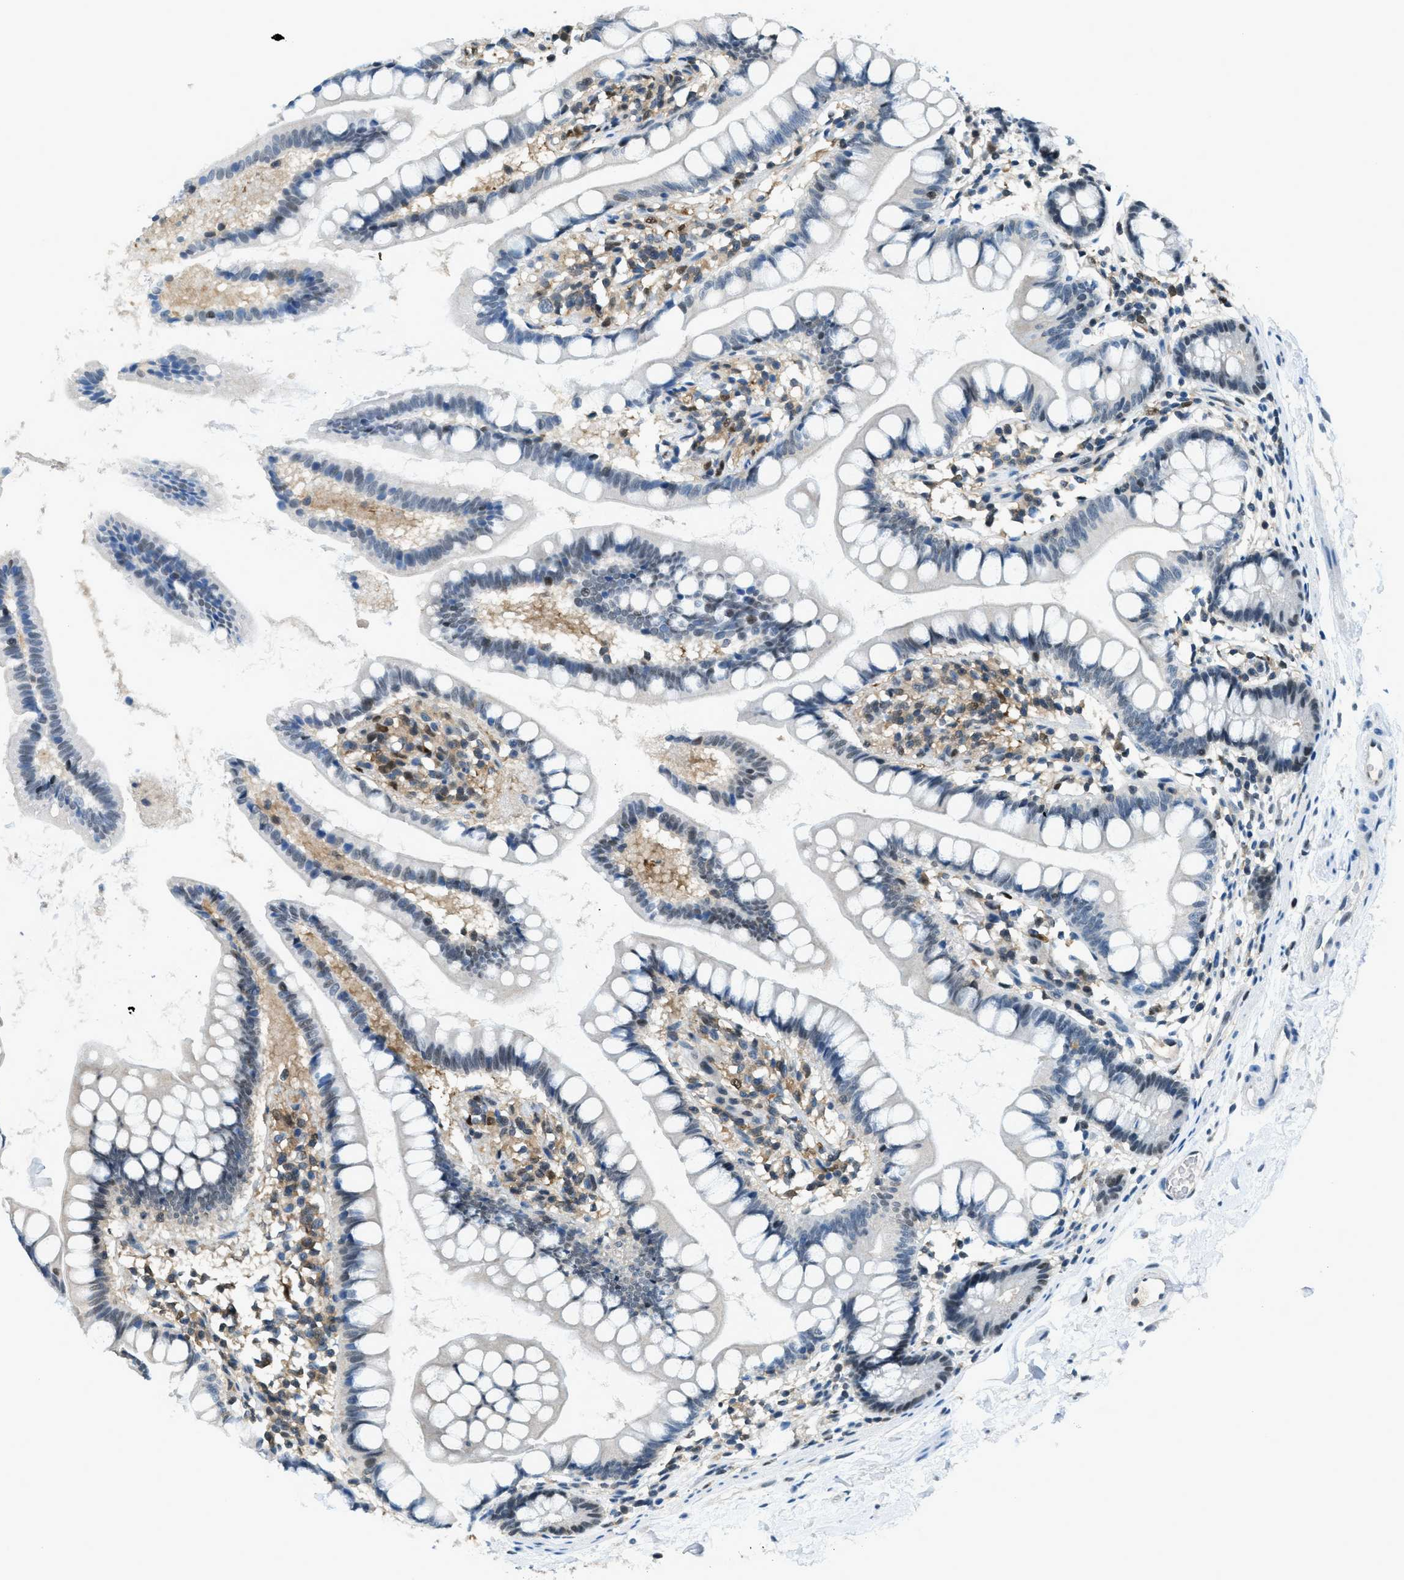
{"staining": {"intensity": "moderate", "quantity": "<25%", "location": "nuclear"}, "tissue": "small intestine", "cell_type": "Glandular cells", "image_type": "normal", "snomed": [{"axis": "morphology", "description": "Normal tissue, NOS"}, {"axis": "topography", "description": "Small intestine"}], "caption": "Protein staining reveals moderate nuclear positivity in about <25% of glandular cells in normal small intestine.", "gene": "OGFR", "patient": {"sex": "female", "age": 84}}